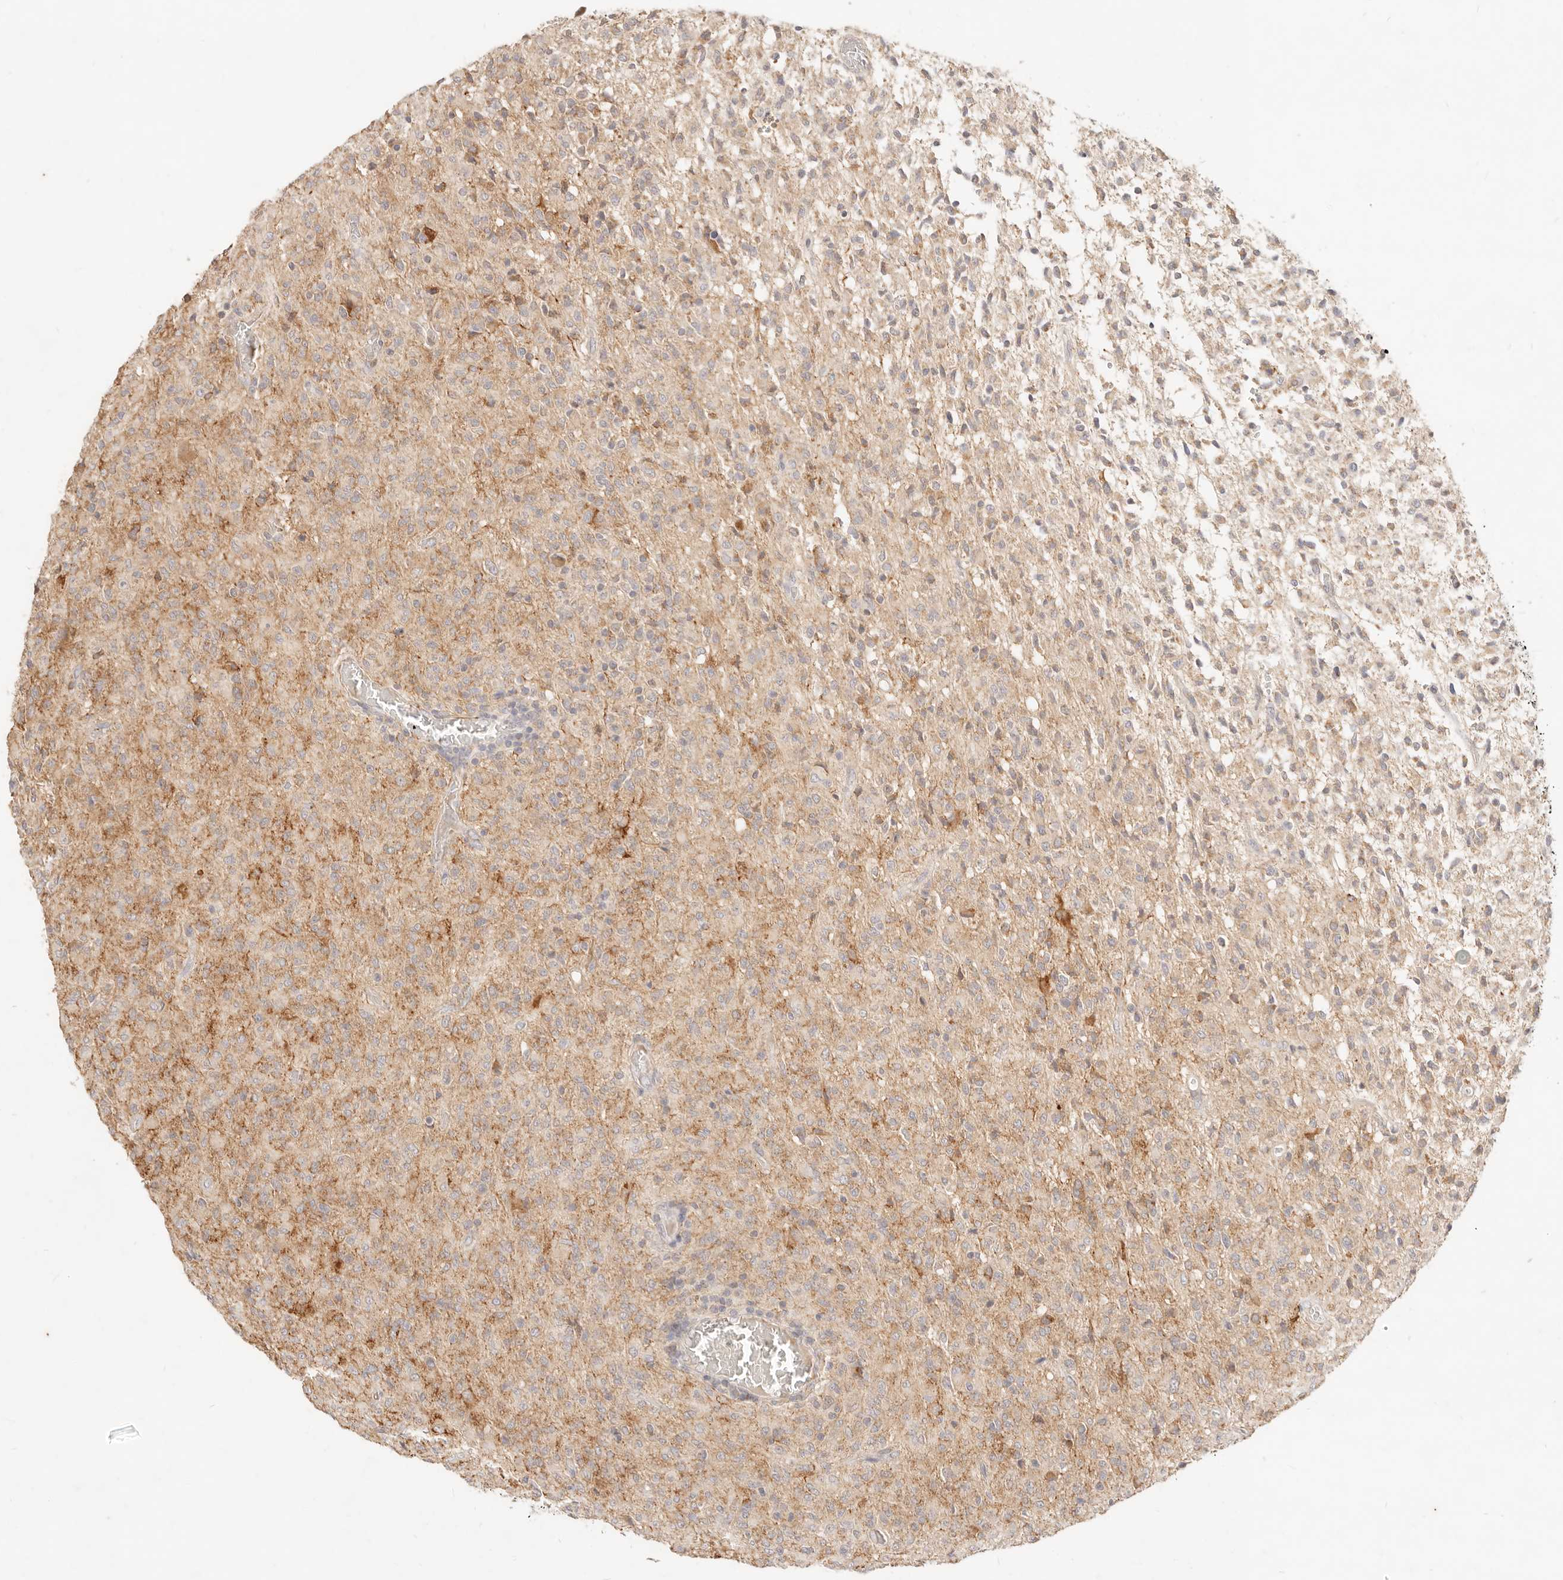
{"staining": {"intensity": "weak", "quantity": ">75%", "location": "cytoplasmic/membranous"}, "tissue": "glioma", "cell_type": "Tumor cells", "image_type": "cancer", "snomed": [{"axis": "morphology", "description": "Glioma, malignant, High grade"}, {"axis": "topography", "description": "Brain"}], "caption": "Immunohistochemistry (DAB (3,3'-diaminobenzidine)) staining of glioma shows weak cytoplasmic/membranous protein staining in about >75% of tumor cells. The staining was performed using DAB to visualize the protein expression in brown, while the nuclei were stained in blue with hematoxylin (Magnification: 20x).", "gene": "RUBCNL", "patient": {"sex": "female", "age": 57}}